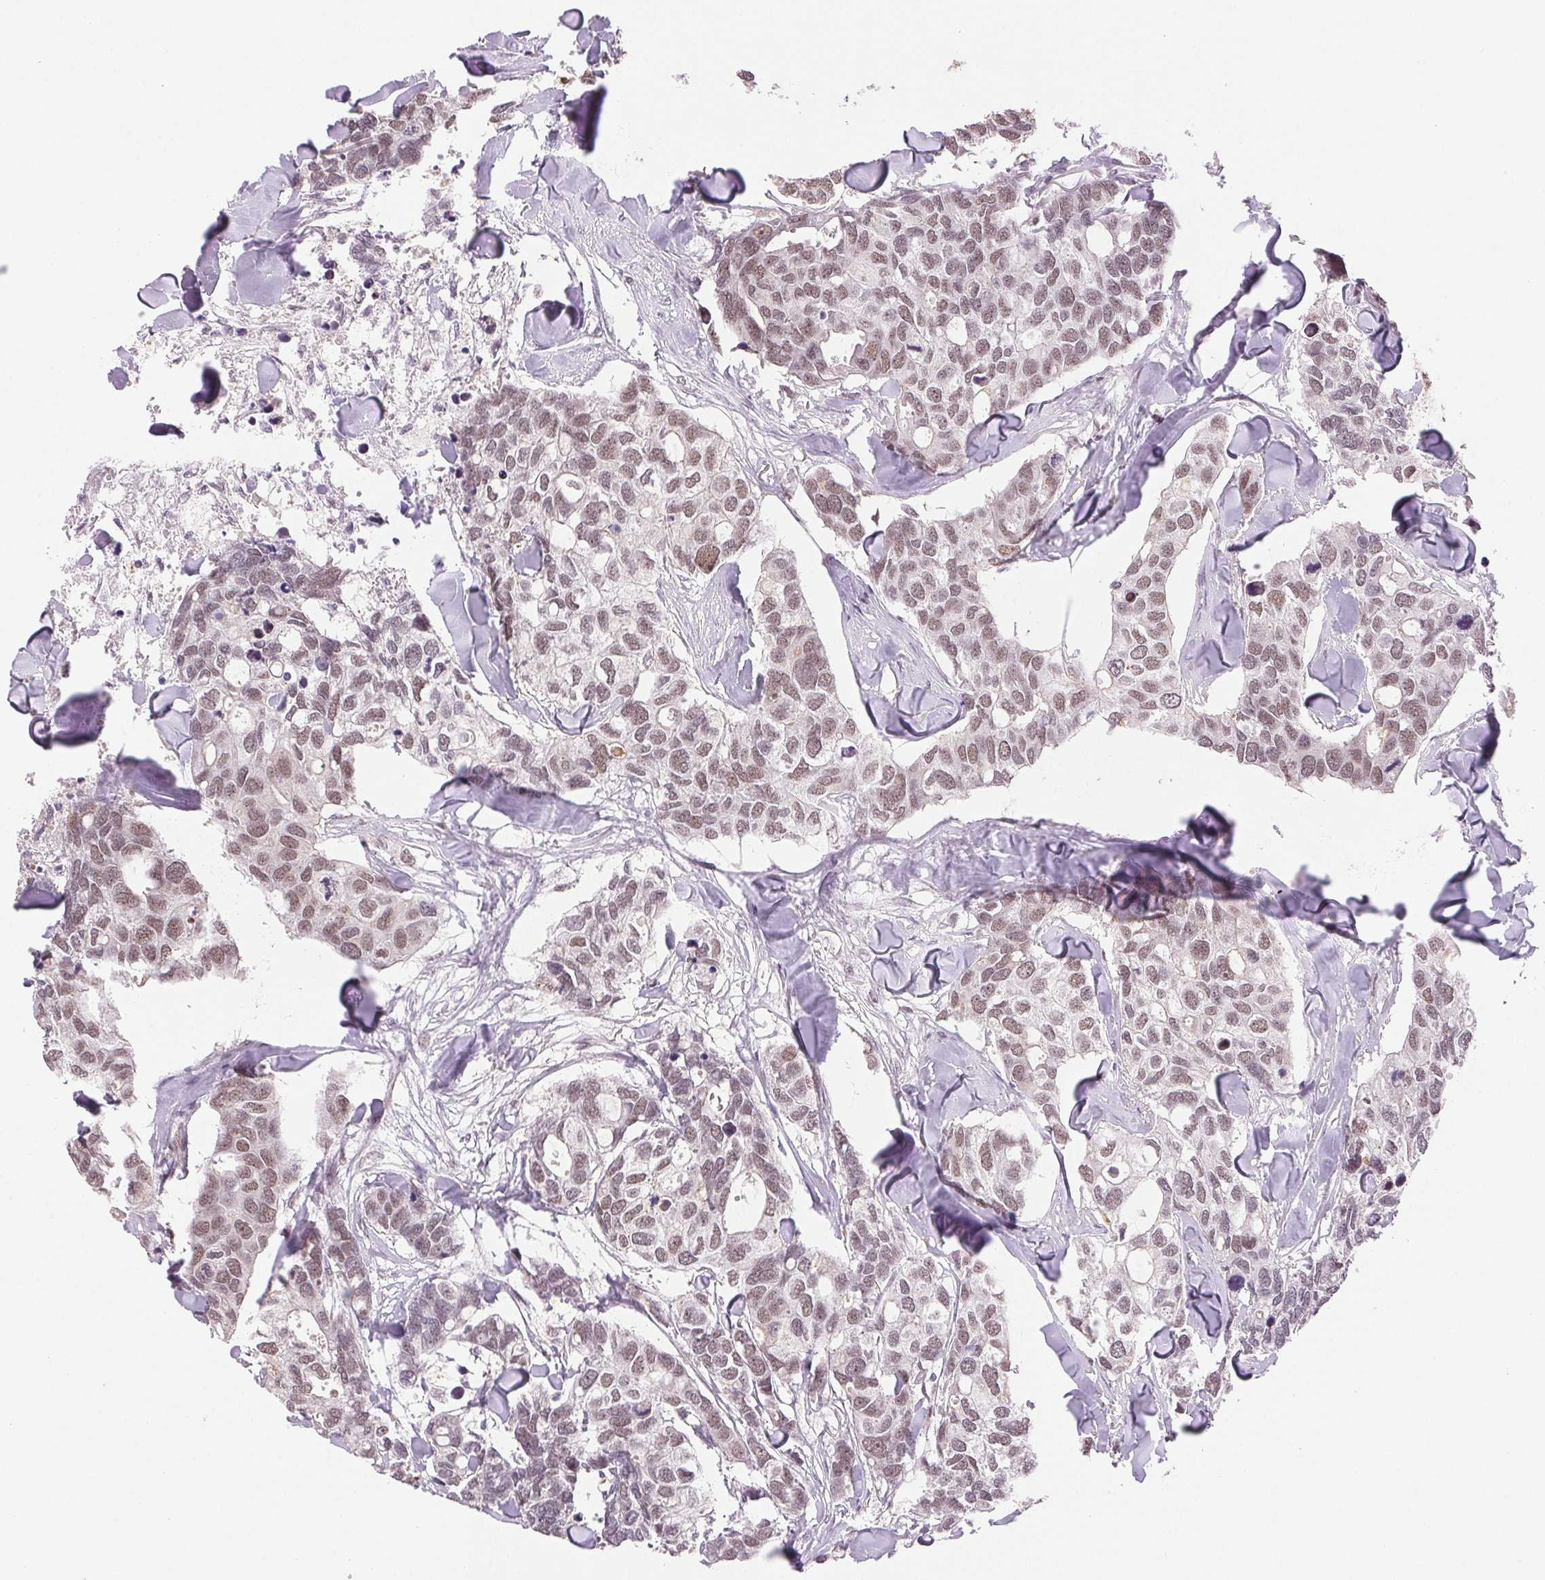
{"staining": {"intensity": "moderate", "quantity": ">75%", "location": "nuclear"}, "tissue": "breast cancer", "cell_type": "Tumor cells", "image_type": "cancer", "snomed": [{"axis": "morphology", "description": "Duct carcinoma"}, {"axis": "topography", "description": "Breast"}], "caption": "Immunohistochemistry (DAB) staining of human breast cancer exhibits moderate nuclear protein expression in about >75% of tumor cells.", "gene": "GRHL3", "patient": {"sex": "female", "age": 83}}